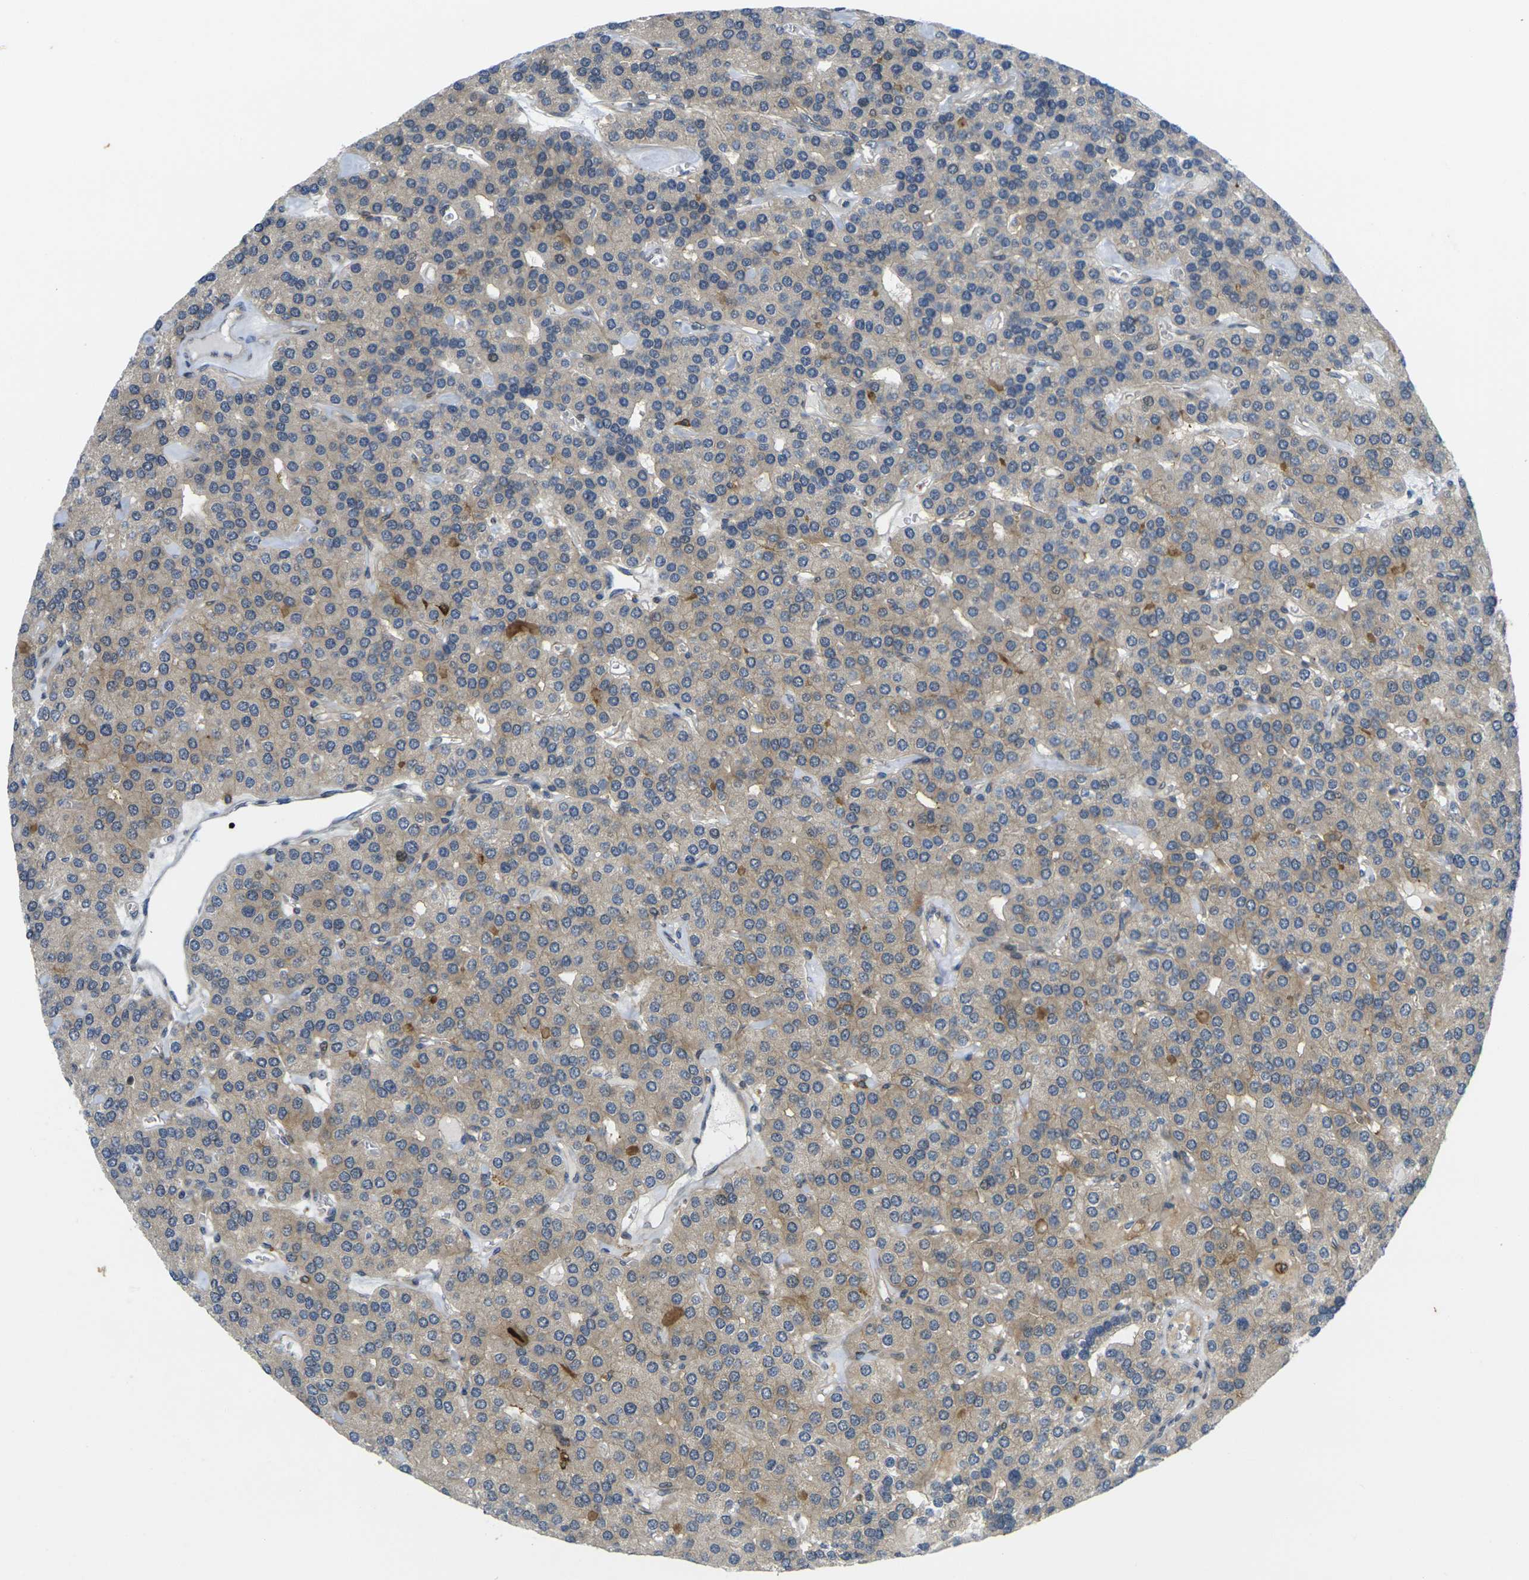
{"staining": {"intensity": "weak", "quantity": ">75%", "location": "cytoplasmic/membranous"}, "tissue": "parathyroid gland", "cell_type": "Glandular cells", "image_type": "normal", "snomed": [{"axis": "morphology", "description": "Normal tissue, NOS"}, {"axis": "morphology", "description": "Adenoma, NOS"}, {"axis": "topography", "description": "Parathyroid gland"}], "caption": "High-power microscopy captured an IHC photomicrograph of normal parathyroid gland, revealing weak cytoplasmic/membranous positivity in approximately >75% of glandular cells.", "gene": "ROBO2", "patient": {"sex": "female", "age": 86}}